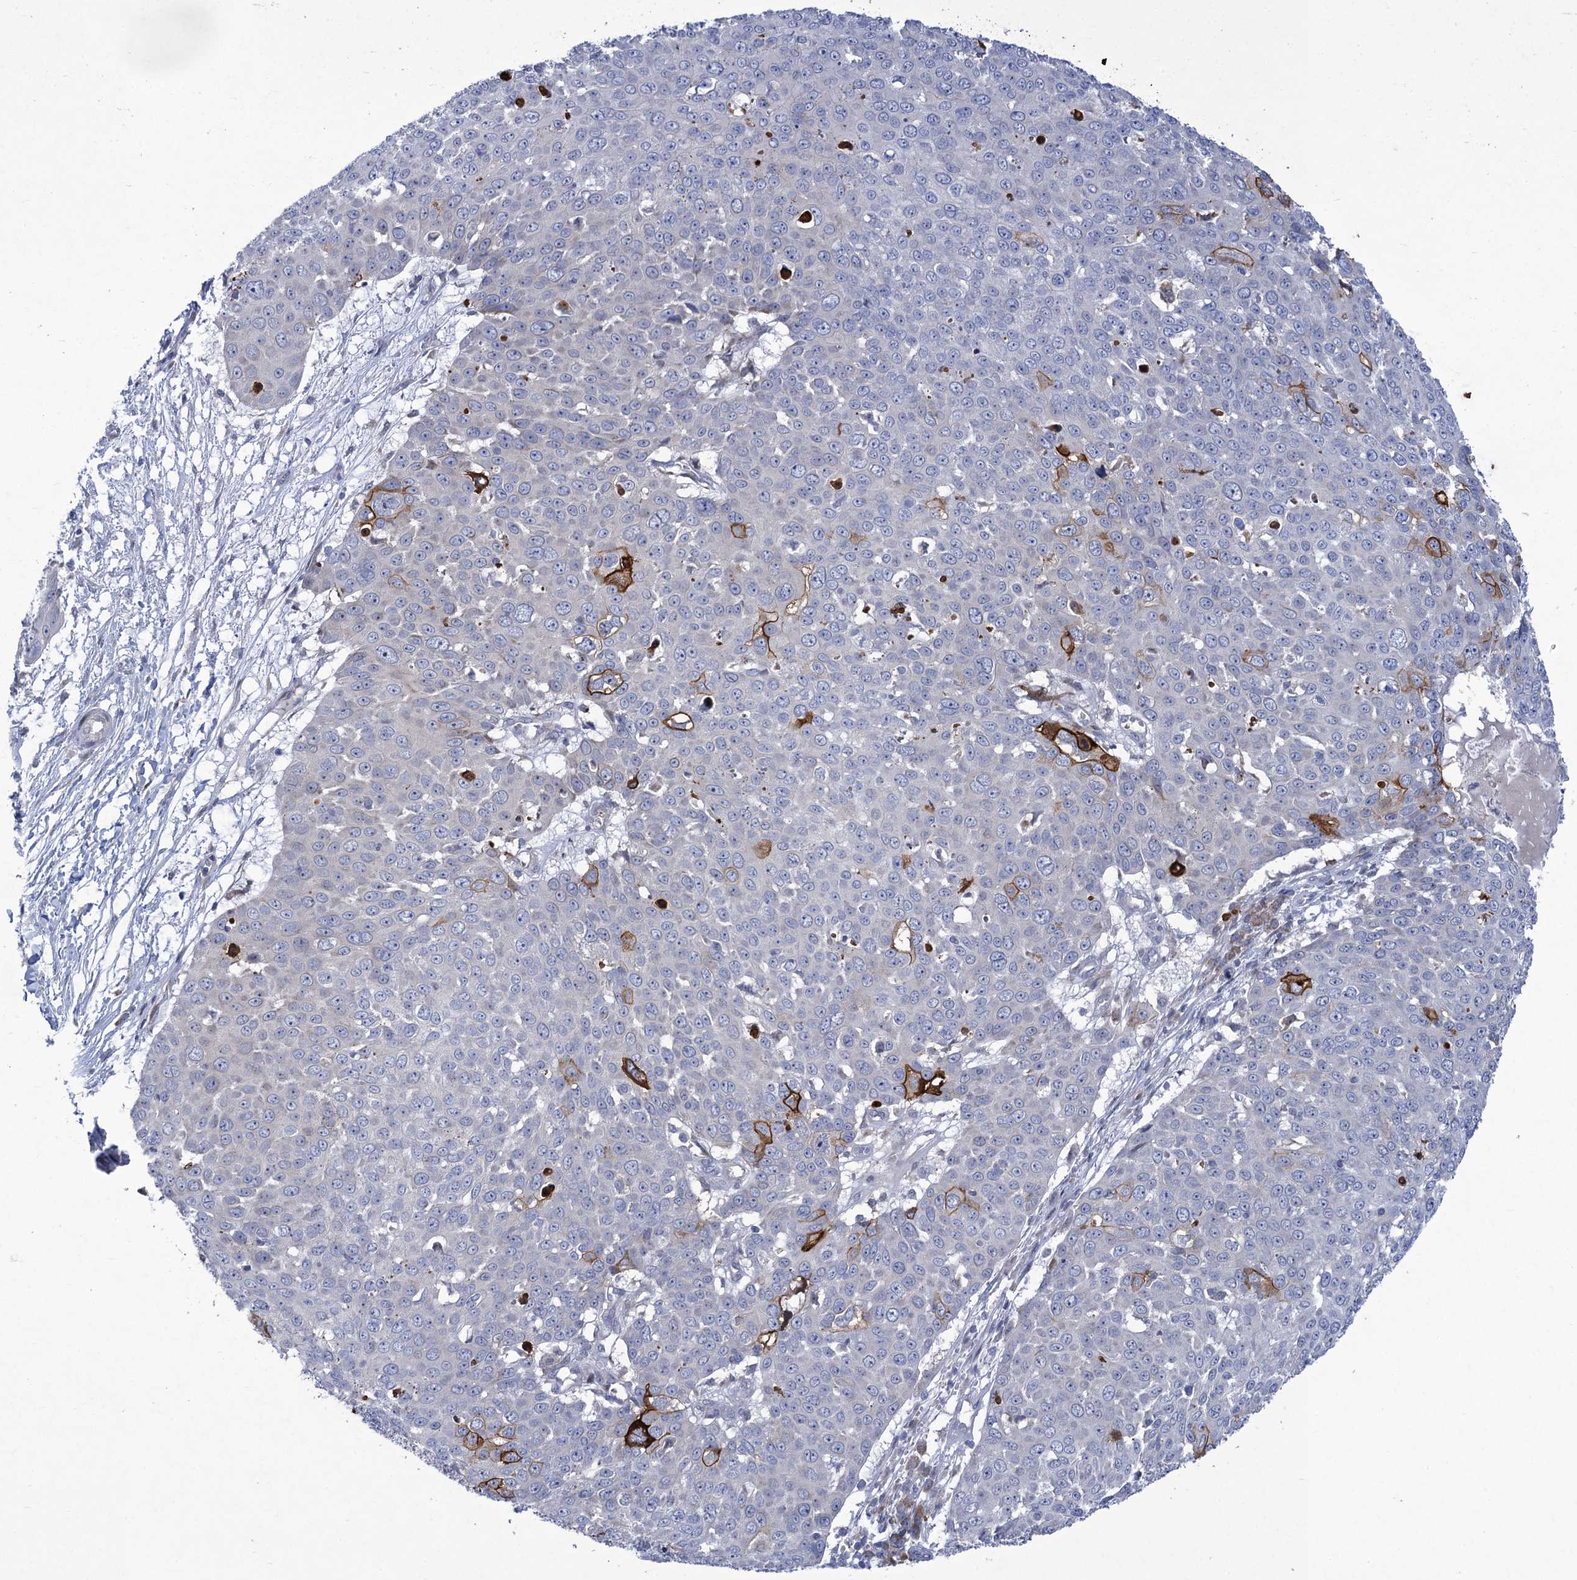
{"staining": {"intensity": "strong", "quantity": "<25%", "location": "cytoplasmic/membranous"}, "tissue": "skin cancer", "cell_type": "Tumor cells", "image_type": "cancer", "snomed": [{"axis": "morphology", "description": "Squamous cell carcinoma, NOS"}, {"axis": "topography", "description": "Skin"}], "caption": "Immunohistochemical staining of human skin cancer exhibits medium levels of strong cytoplasmic/membranous protein staining in approximately <25% of tumor cells. (Stains: DAB (3,3'-diaminobenzidine) in brown, nuclei in blue, Microscopy: brightfield microscopy at high magnification).", "gene": "QPCTL", "patient": {"sex": "male", "age": 71}}